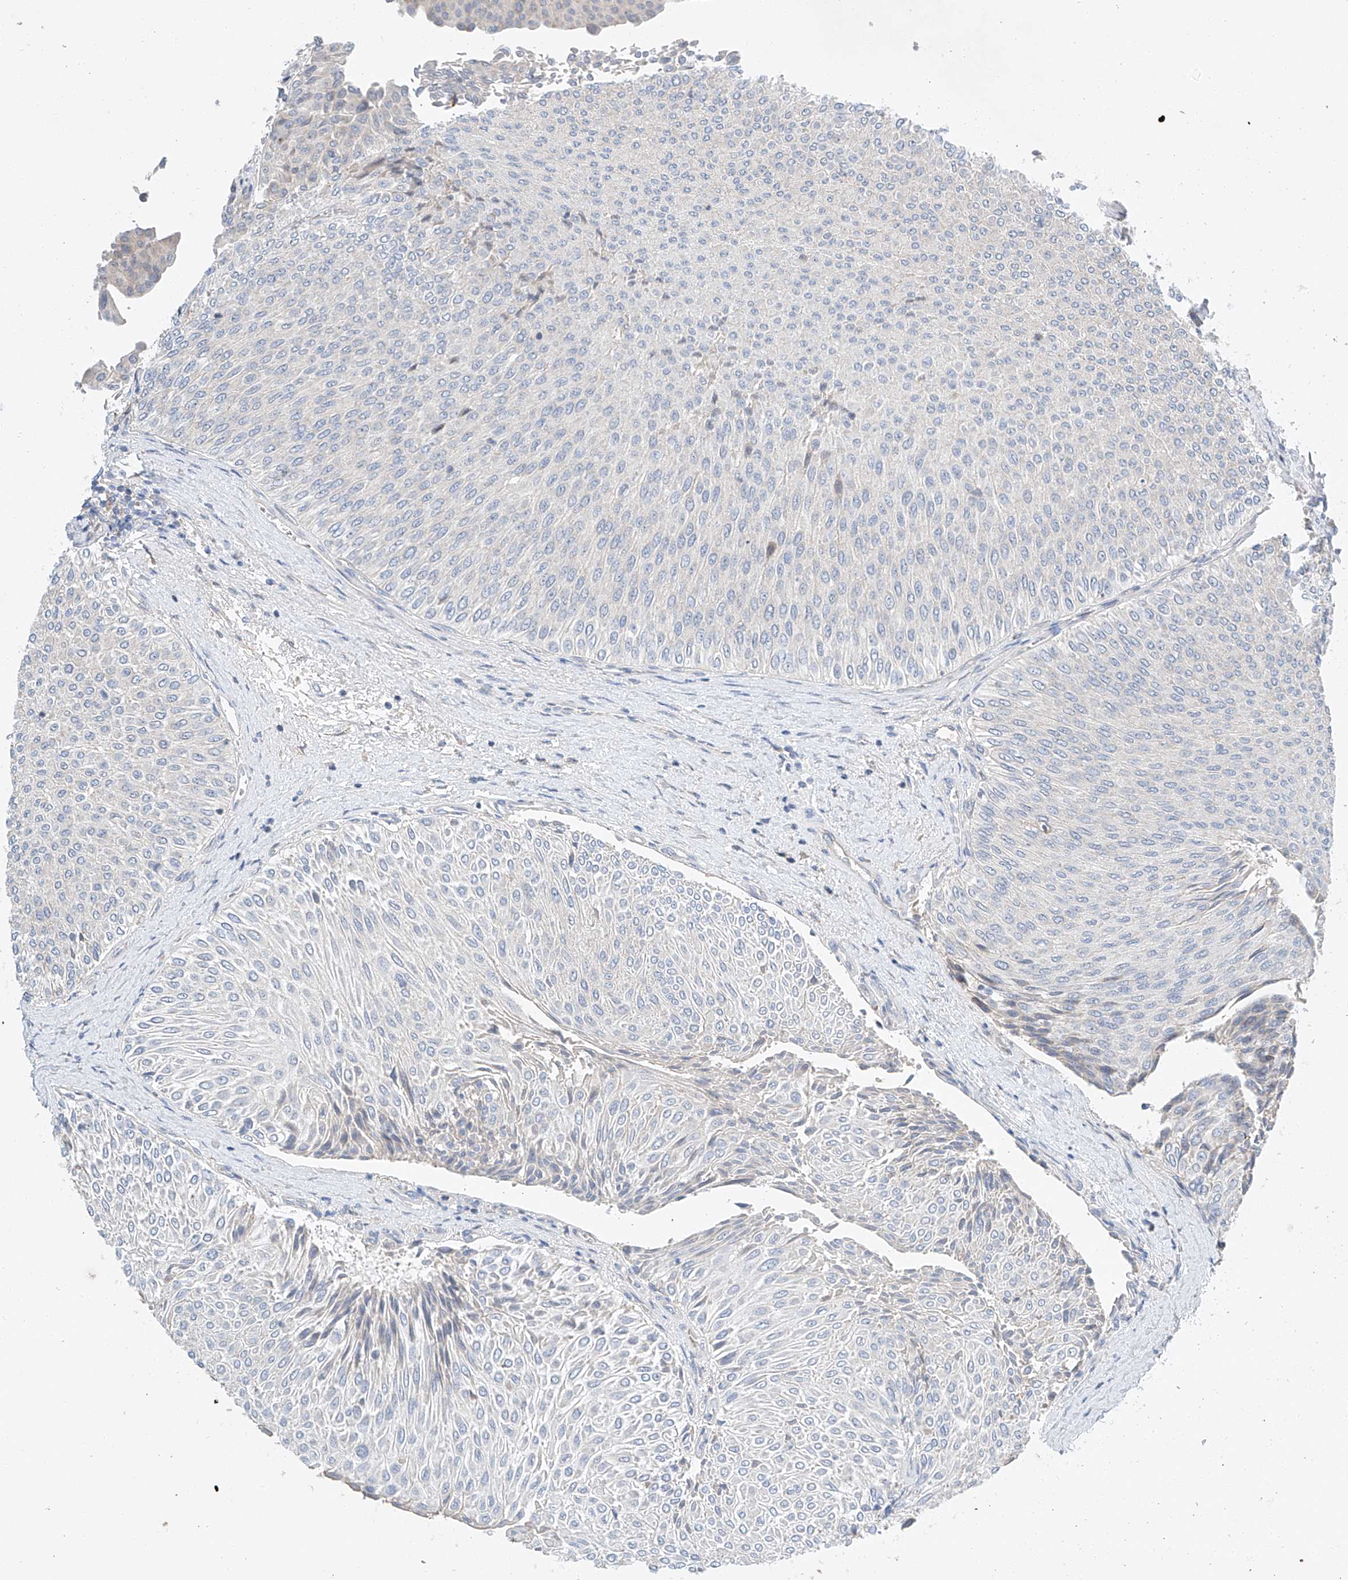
{"staining": {"intensity": "negative", "quantity": "none", "location": "none"}, "tissue": "urothelial cancer", "cell_type": "Tumor cells", "image_type": "cancer", "snomed": [{"axis": "morphology", "description": "Urothelial carcinoma, Low grade"}, {"axis": "topography", "description": "Urinary bladder"}], "caption": "Immunohistochemistry image of neoplastic tissue: human urothelial carcinoma (low-grade) stained with DAB reveals no significant protein staining in tumor cells.", "gene": "RUSC1", "patient": {"sex": "male", "age": 78}}